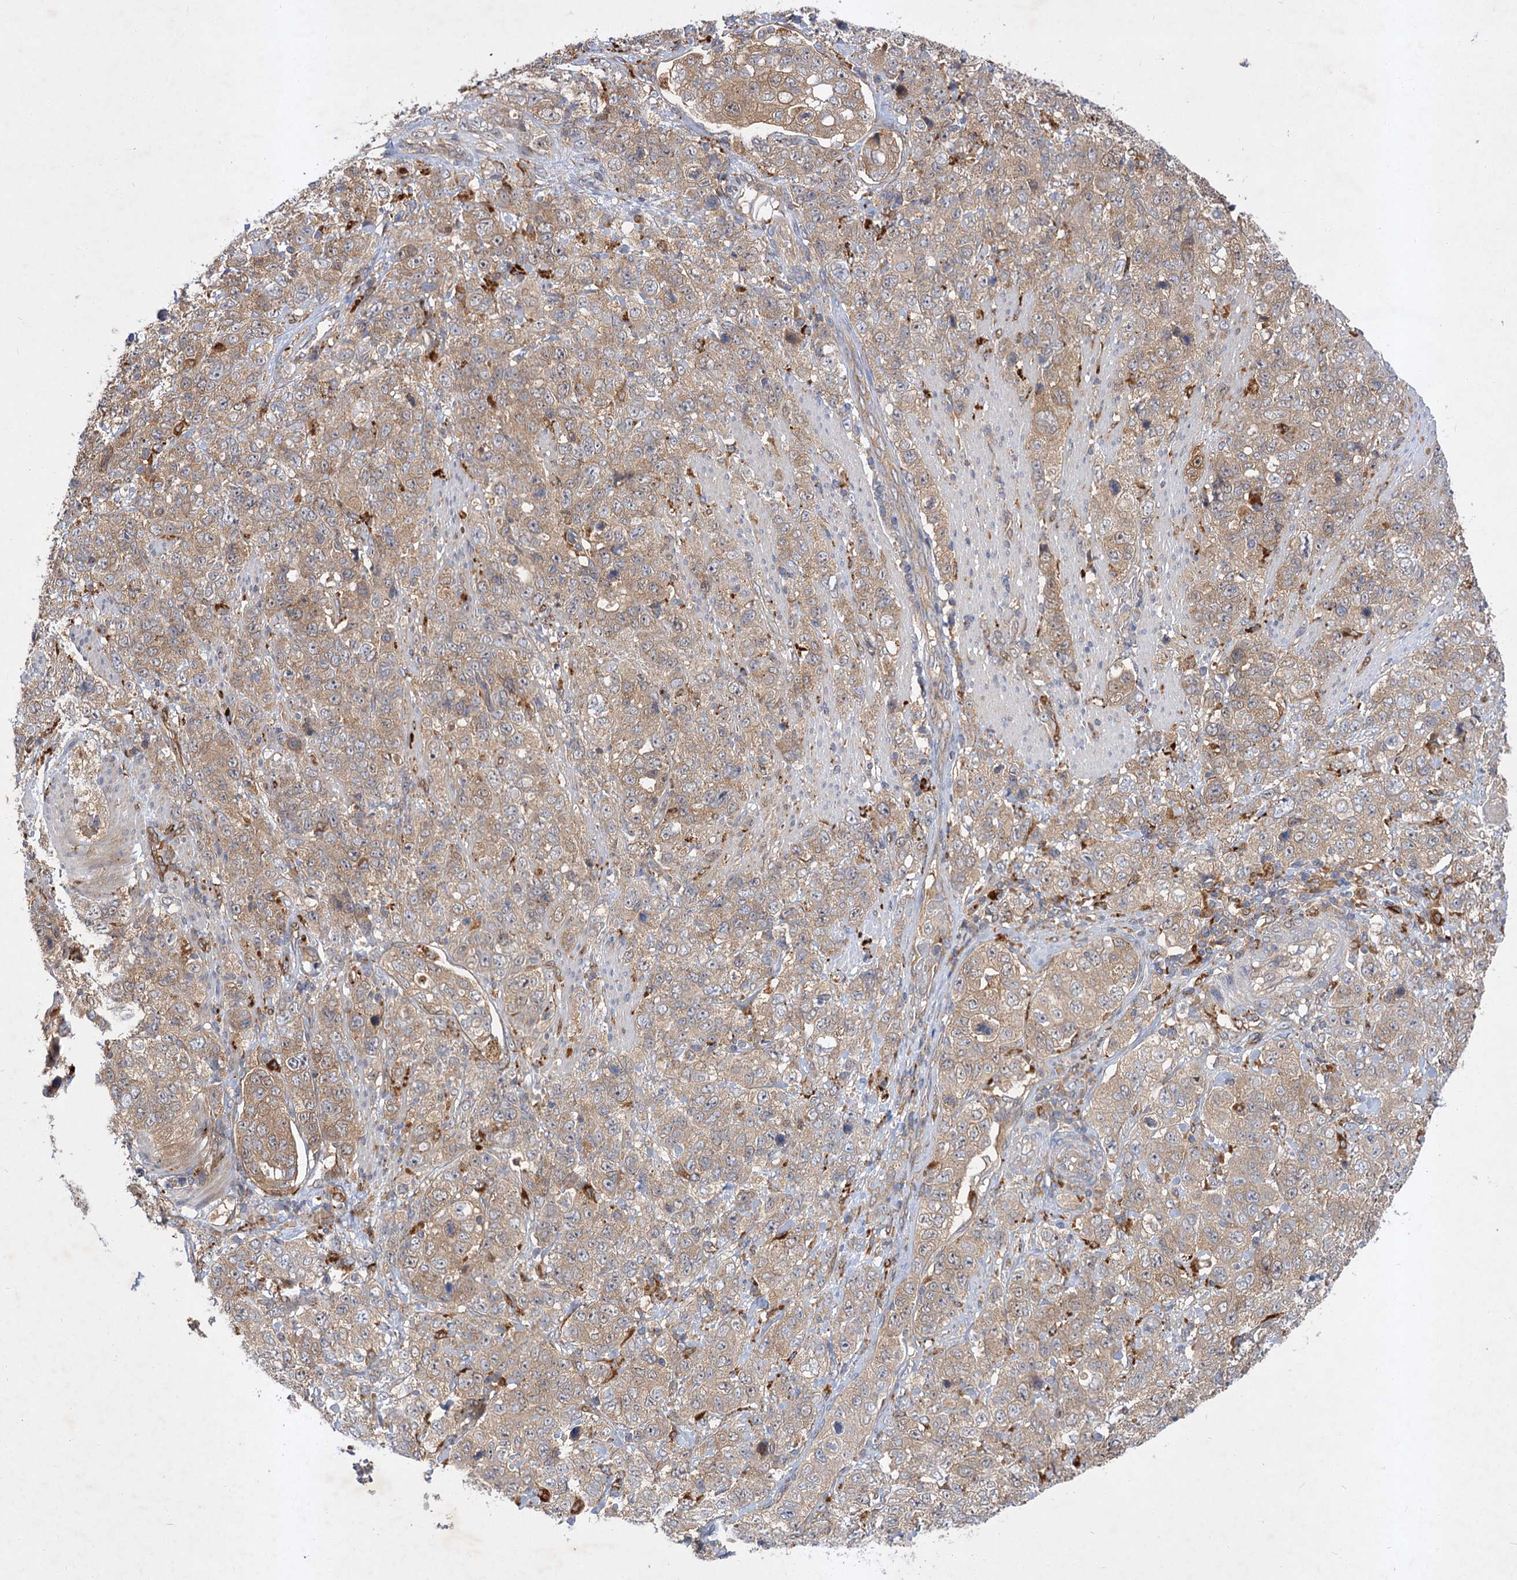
{"staining": {"intensity": "moderate", "quantity": "25%-75%", "location": "cytoplasmic/membranous"}, "tissue": "stomach cancer", "cell_type": "Tumor cells", "image_type": "cancer", "snomed": [{"axis": "morphology", "description": "Adenocarcinoma, NOS"}, {"axis": "topography", "description": "Stomach"}], "caption": "Immunohistochemistry of stomach cancer (adenocarcinoma) exhibits medium levels of moderate cytoplasmic/membranous staining in about 25%-75% of tumor cells. (Stains: DAB (3,3'-diaminobenzidine) in brown, nuclei in blue, Microscopy: brightfield microscopy at high magnification).", "gene": "PATL1", "patient": {"sex": "male", "age": 48}}